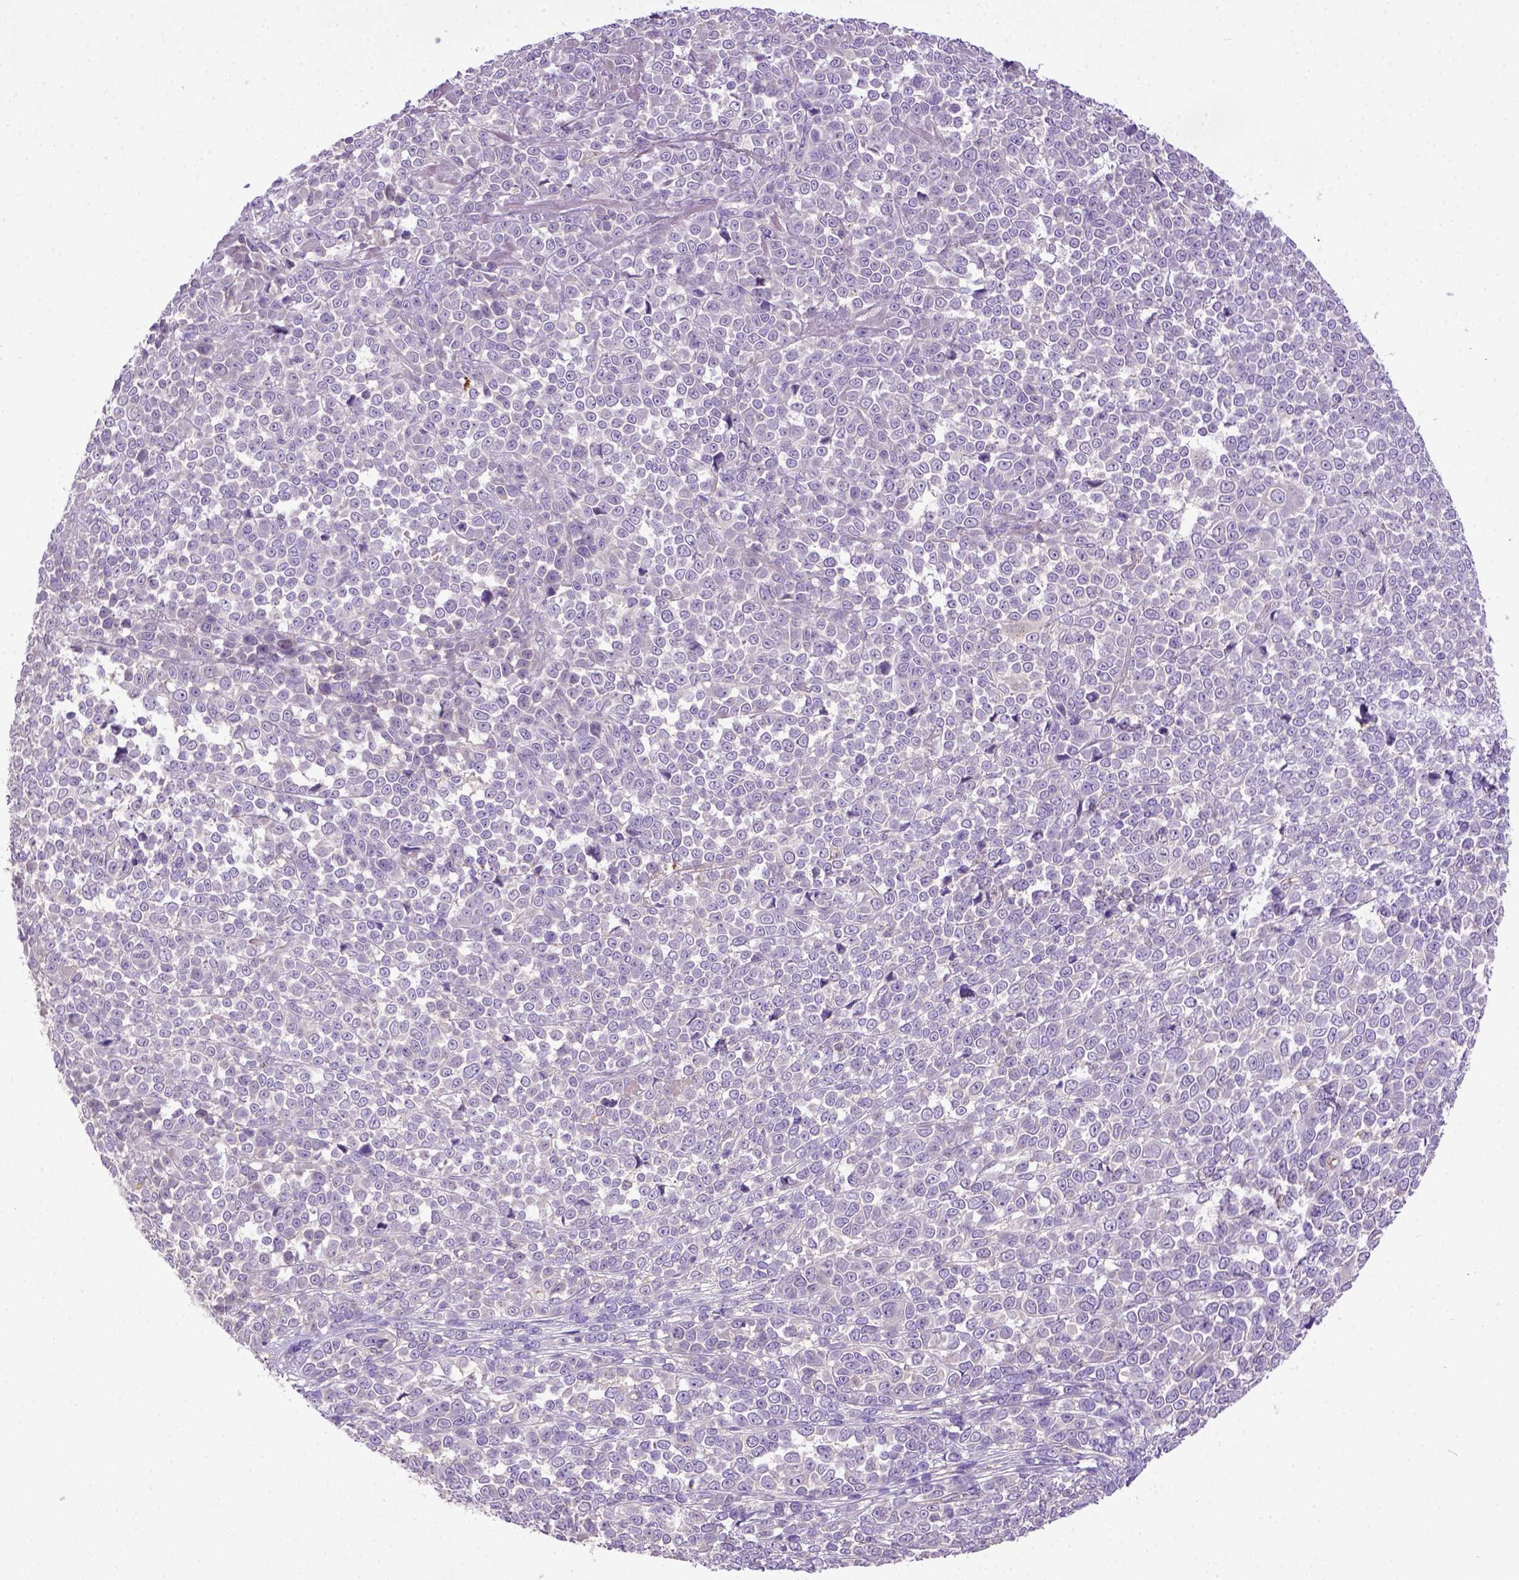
{"staining": {"intensity": "negative", "quantity": "none", "location": "none"}, "tissue": "melanoma", "cell_type": "Tumor cells", "image_type": "cancer", "snomed": [{"axis": "morphology", "description": "Malignant melanoma, NOS"}, {"axis": "topography", "description": "Skin"}], "caption": "This is an immunohistochemistry (IHC) photomicrograph of human melanoma. There is no staining in tumor cells.", "gene": "DEPDC1B", "patient": {"sex": "female", "age": 95}}